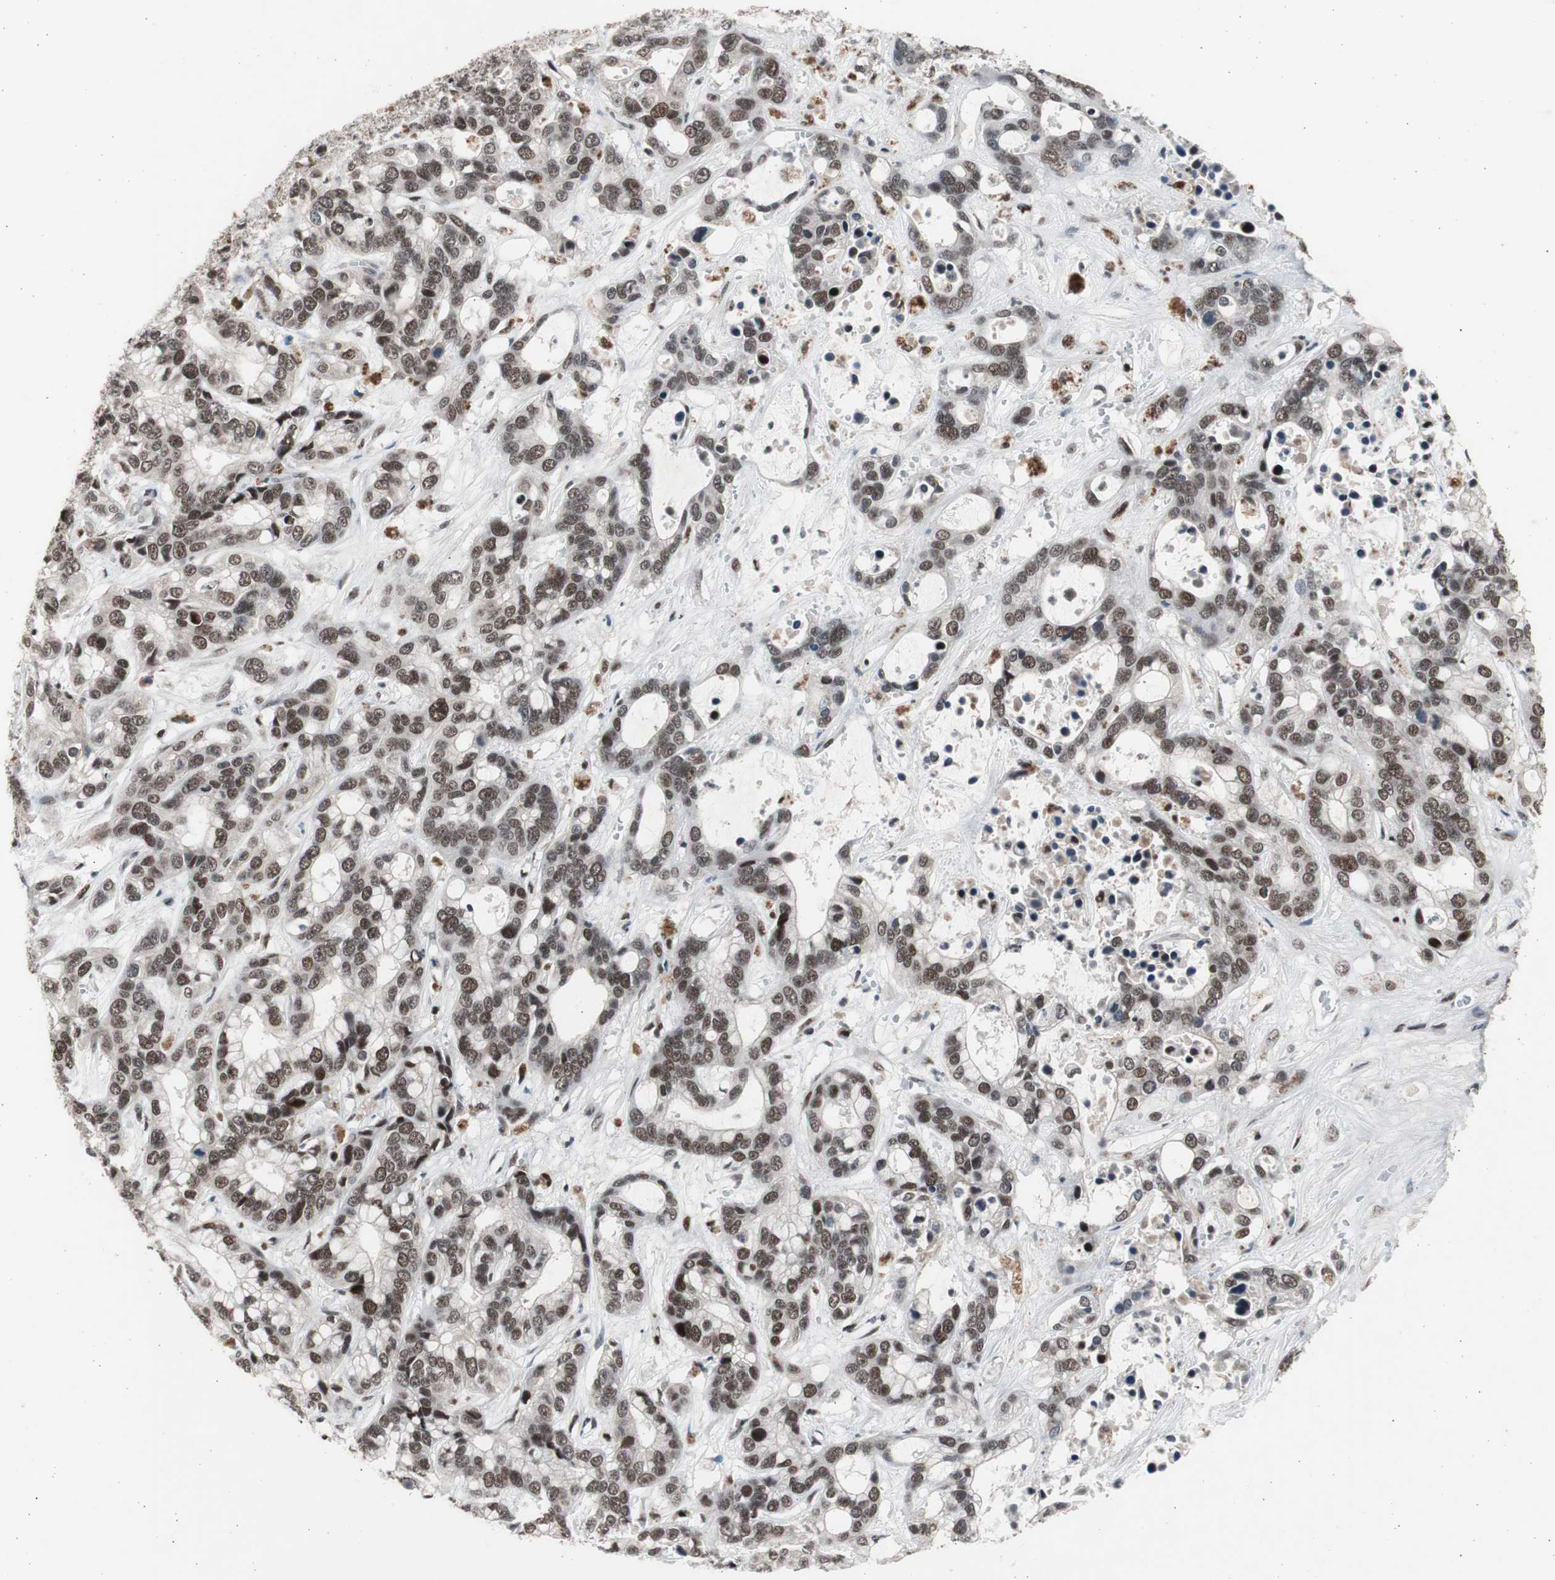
{"staining": {"intensity": "moderate", "quantity": ">75%", "location": "nuclear"}, "tissue": "liver cancer", "cell_type": "Tumor cells", "image_type": "cancer", "snomed": [{"axis": "morphology", "description": "Cholangiocarcinoma"}, {"axis": "topography", "description": "Liver"}], "caption": "Liver cancer (cholangiocarcinoma) was stained to show a protein in brown. There is medium levels of moderate nuclear expression in approximately >75% of tumor cells. The staining was performed using DAB (3,3'-diaminobenzidine) to visualize the protein expression in brown, while the nuclei were stained in blue with hematoxylin (Magnification: 20x).", "gene": "RPA1", "patient": {"sex": "female", "age": 65}}